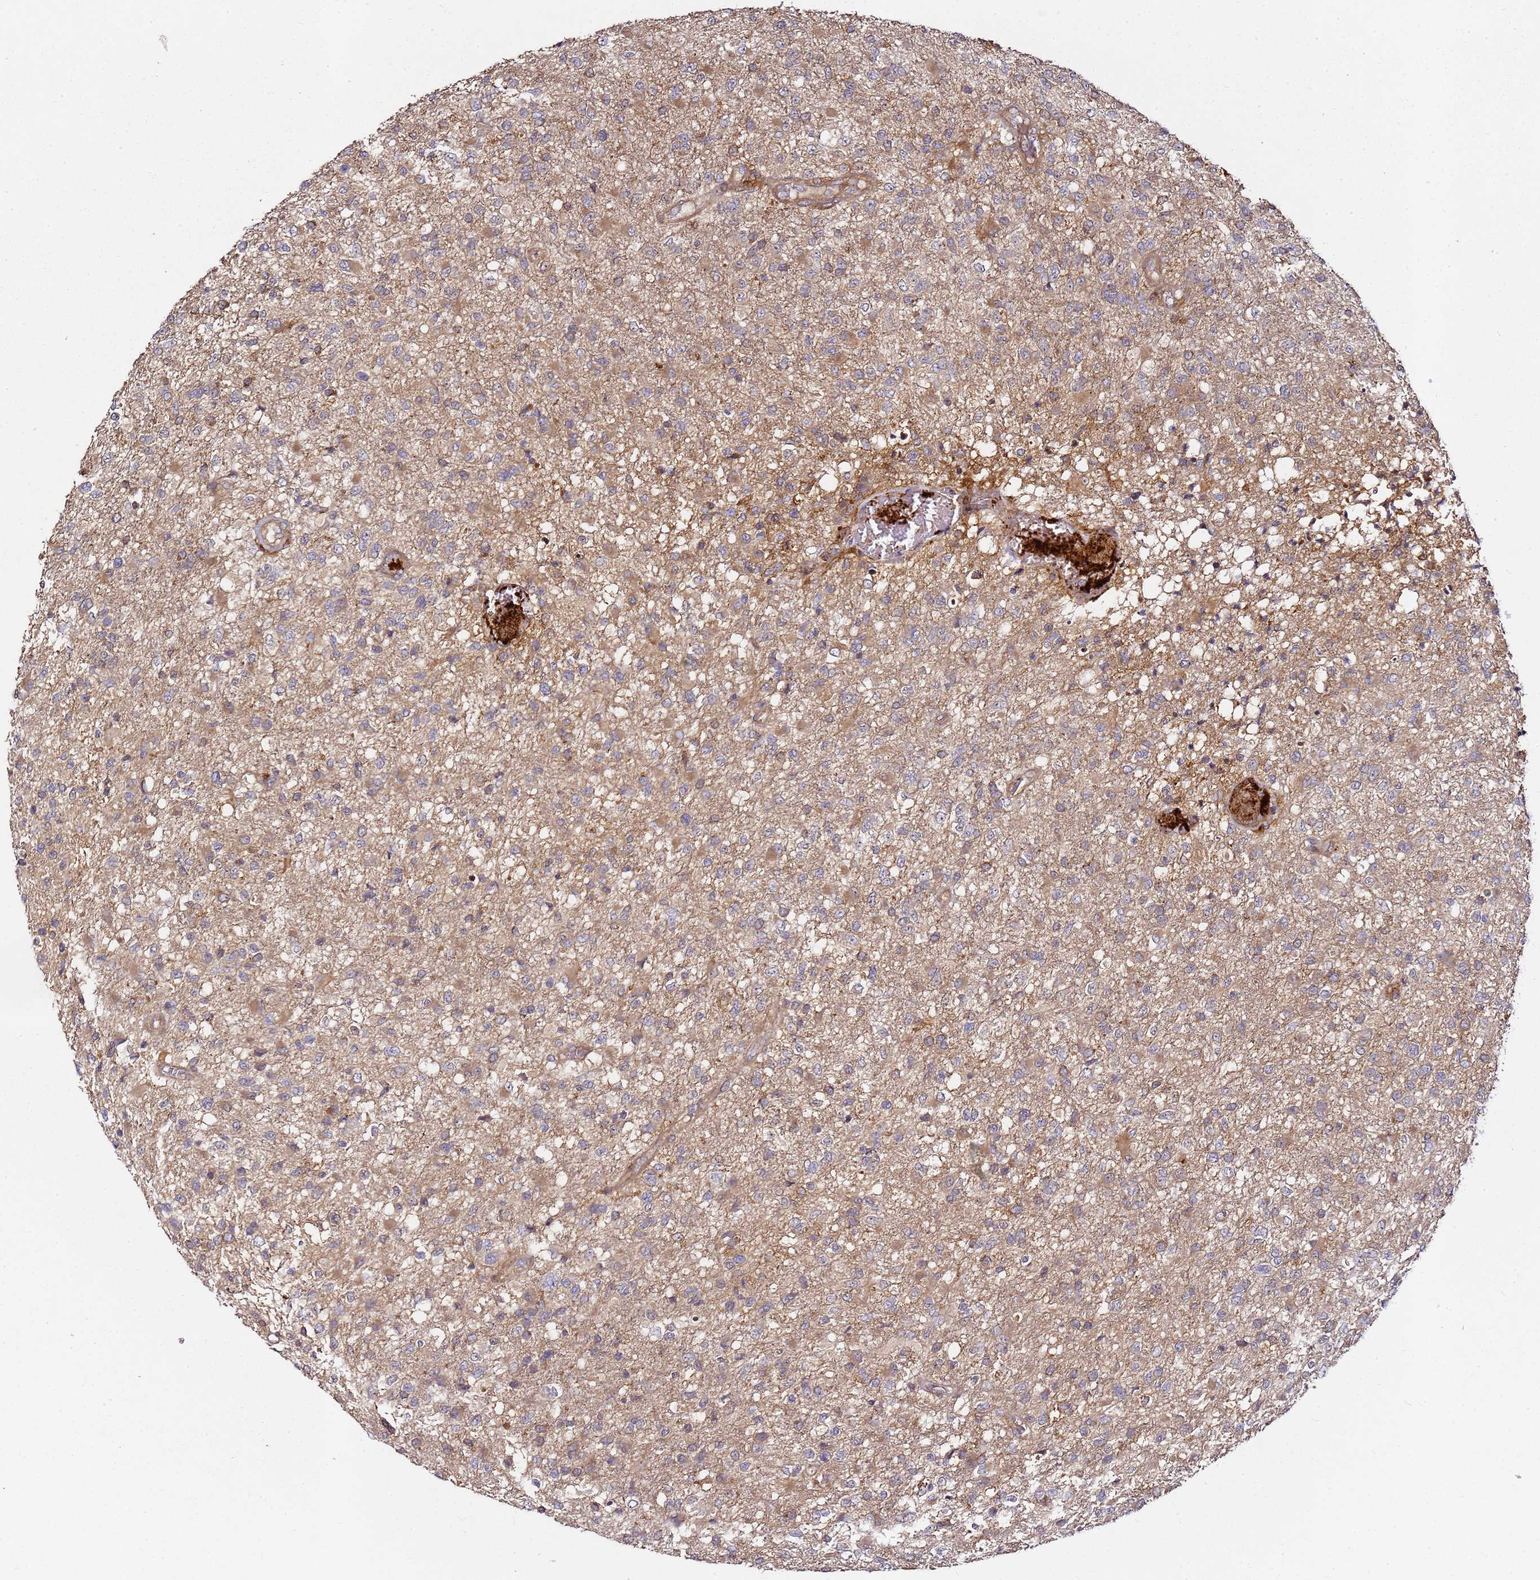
{"staining": {"intensity": "weak", "quantity": "<25%", "location": "cytoplasmic/membranous"}, "tissue": "glioma", "cell_type": "Tumor cells", "image_type": "cancer", "snomed": [{"axis": "morphology", "description": "Glioma, malignant, High grade"}, {"axis": "topography", "description": "Brain"}], "caption": "DAB immunohistochemical staining of glioma shows no significant positivity in tumor cells. Brightfield microscopy of immunohistochemistry (IHC) stained with DAB (3,3'-diaminobenzidine) (brown) and hematoxylin (blue), captured at high magnification.", "gene": "PRMT7", "patient": {"sex": "female", "age": 74}}